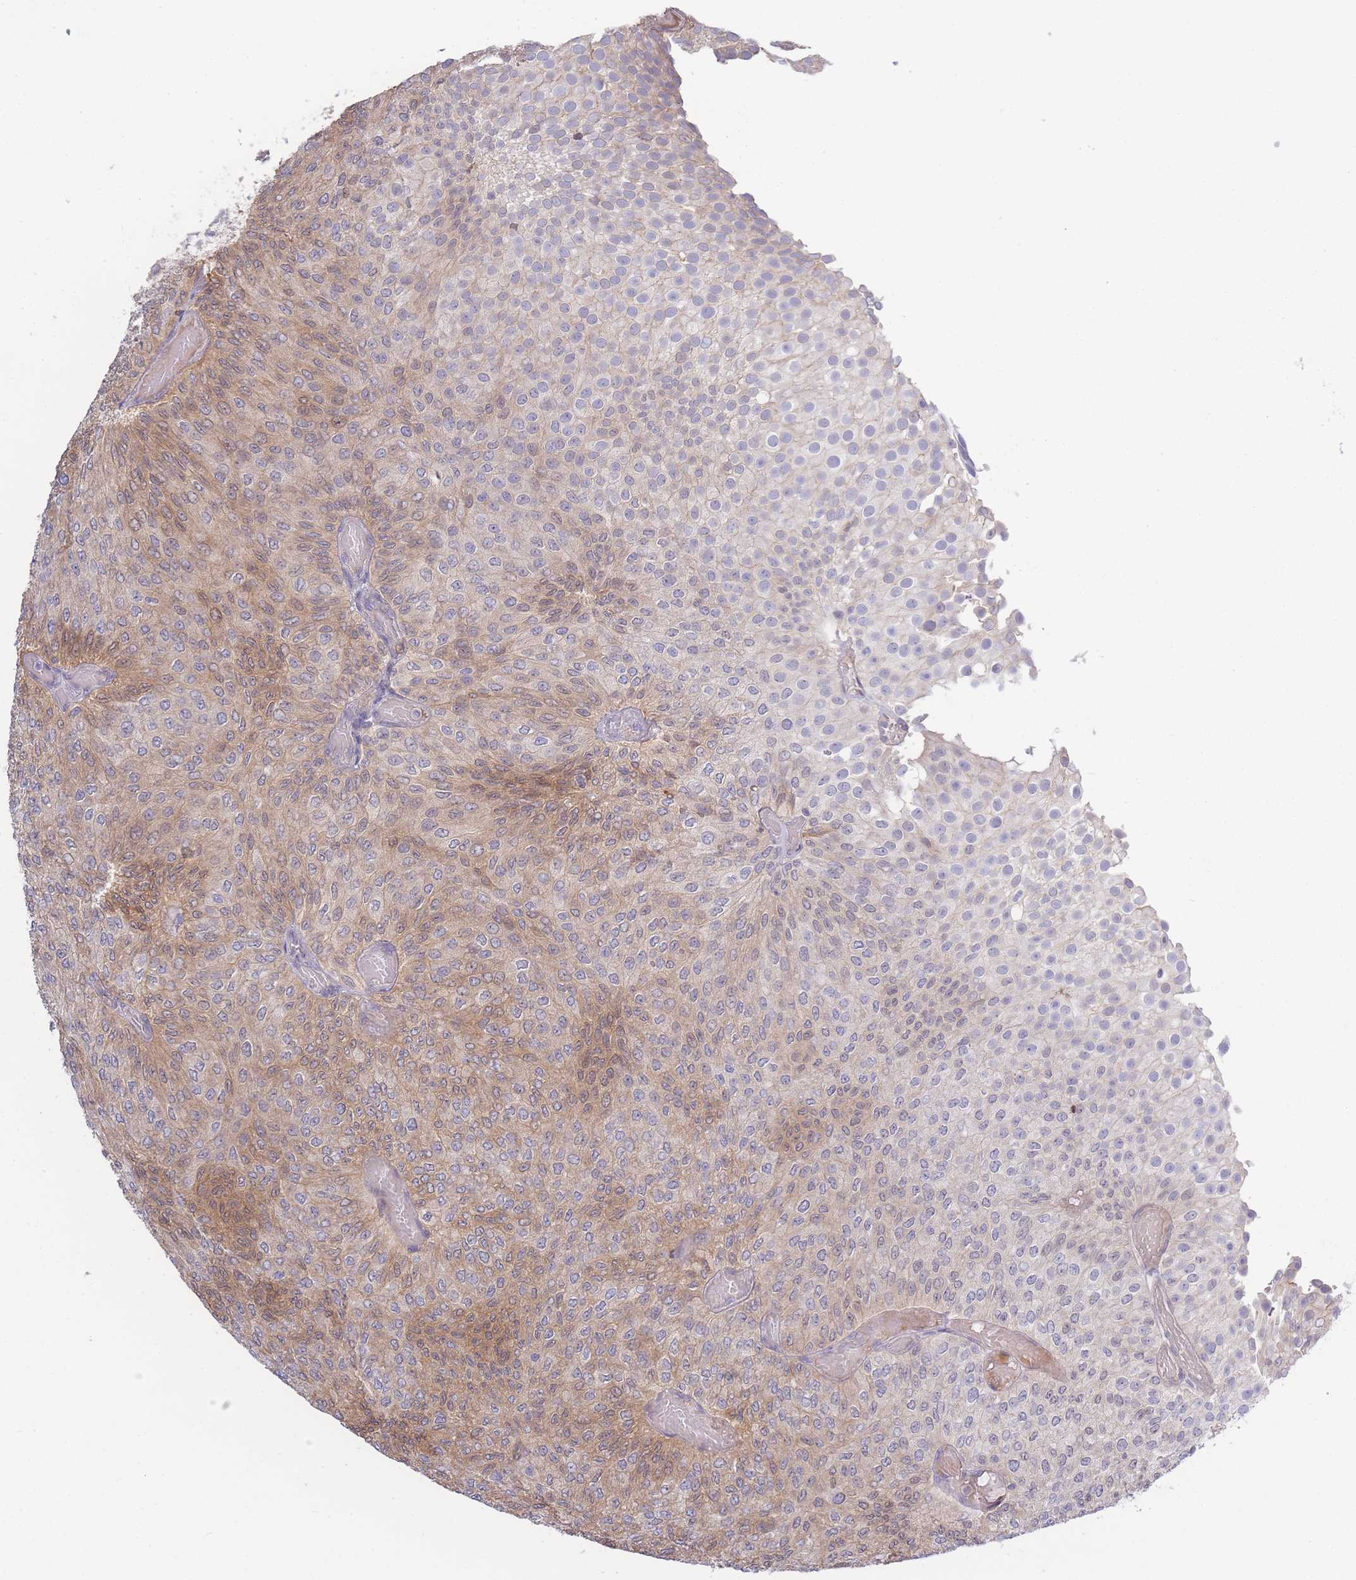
{"staining": {"intensity": "moderate", "quantity": "25%-75%", "location": "cytoplasmic/membranous"}, "tissue": "urothelial cancer", "cell_type": "Tumor cells", "image_type": "cancer", "snomed": [{"axis": "morphology", "description": "Urothelial carcinoma, Low grade"}, {"axis": "topography", "description": "Urinary bladder"}], "caption": "Urothelial carcinoma (low-grade) was stained to show a protein in brown. There is medium levels of moderate cytoplasmic/membranous staining in approximately 25%-75% of tumor cells.", "gene": "SPHKAP", "patient": {"sex": "male", "age": 78}}